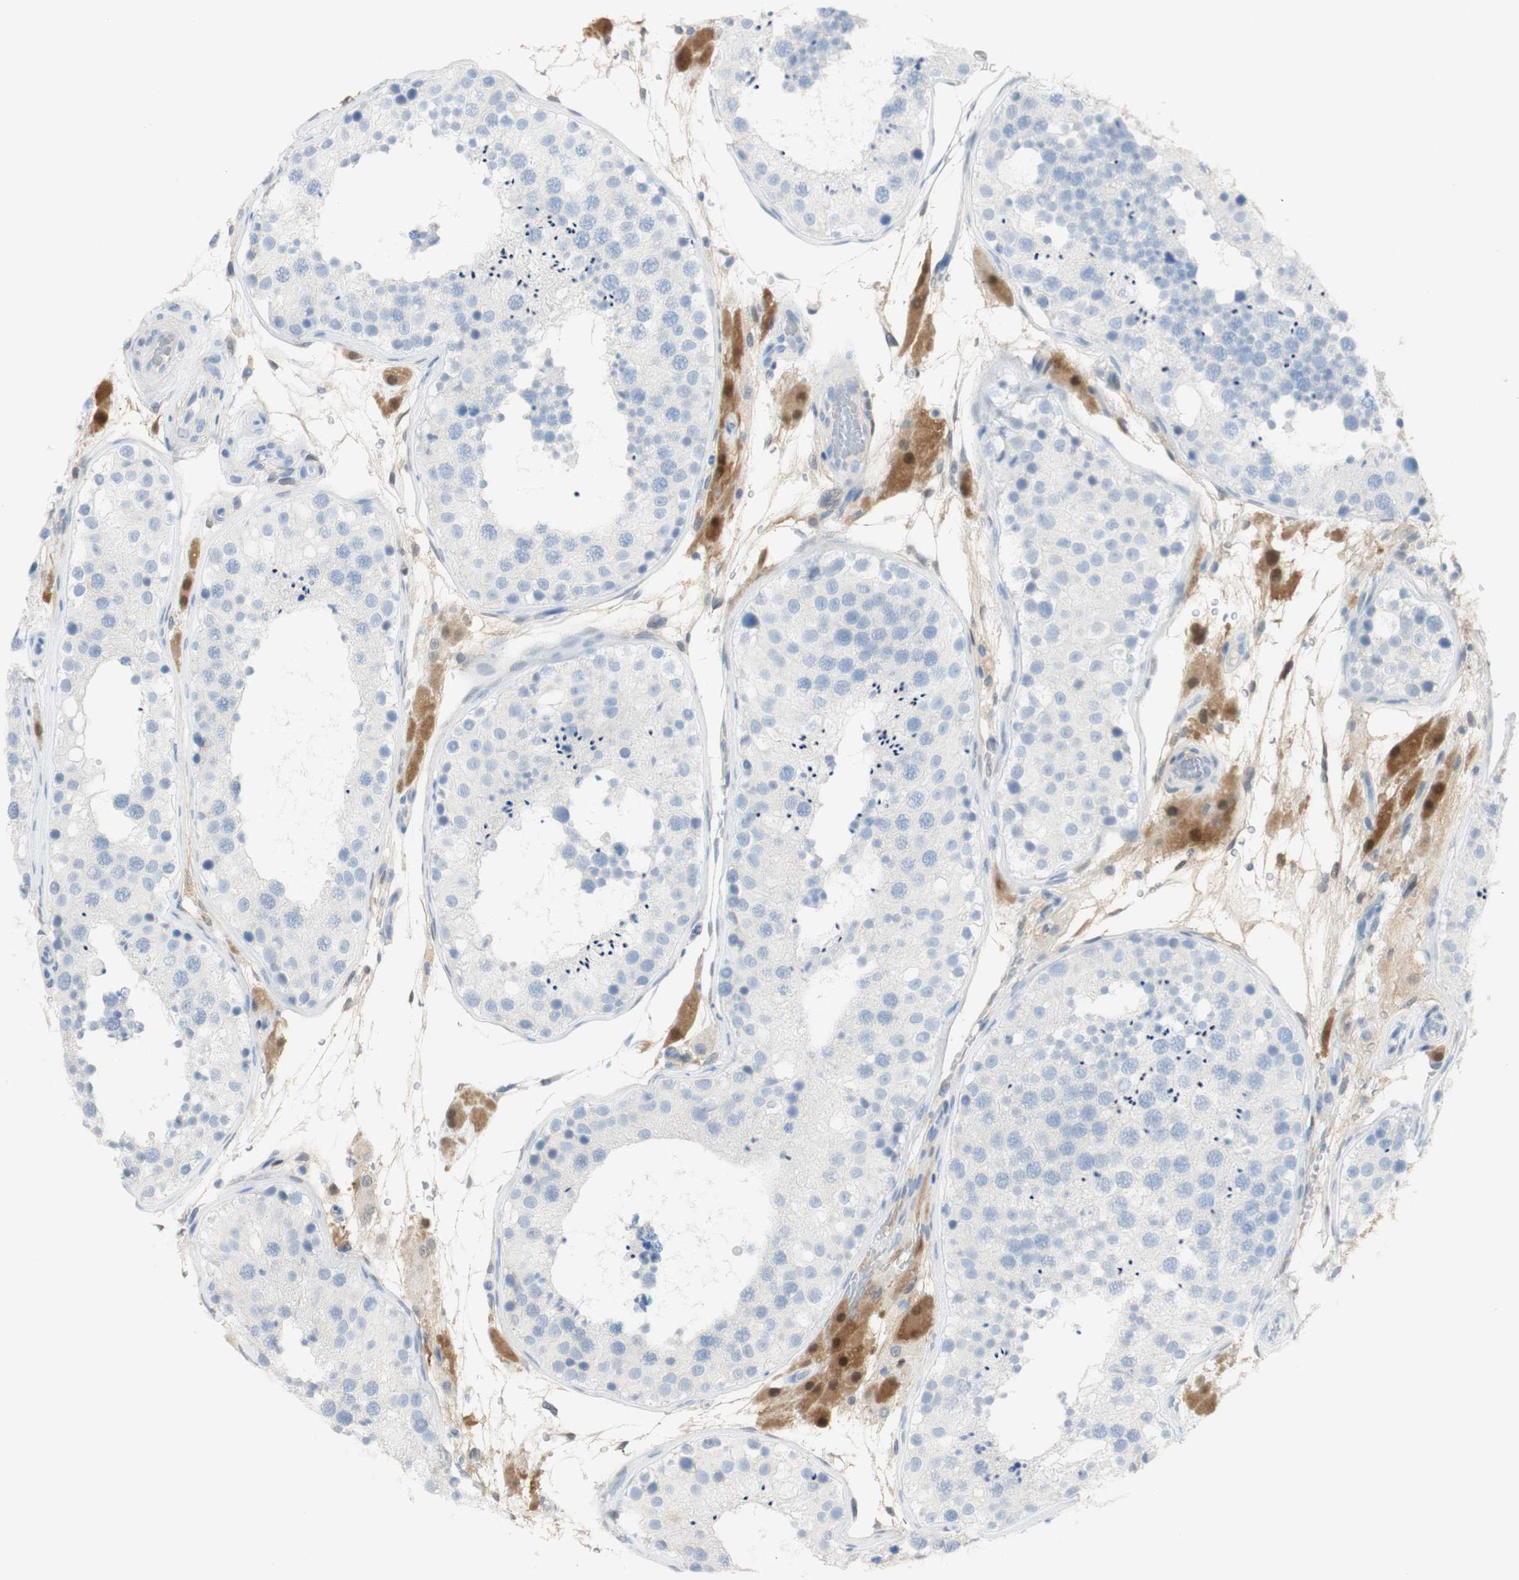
{"staining": {"intensity": "negative", "quantity": "none", "location": "none"}, "tissue": "testis", "cell_type": "Cells in seminiferous ducts", "image_type": "normal", "snomed": [{"axis": "morphology", "description": "Normal tissue, NOS"}, {"axis": "topography", "description": "Testis"}], "caption": "High power microscopy histopathology image of an immunohistochemistry micrograph of unremarkable testis, revealing no significant staining in cells in seminiferous ducts.", "gene": "SELENBP1", "patient": {"sex": "male", "age": 26}}